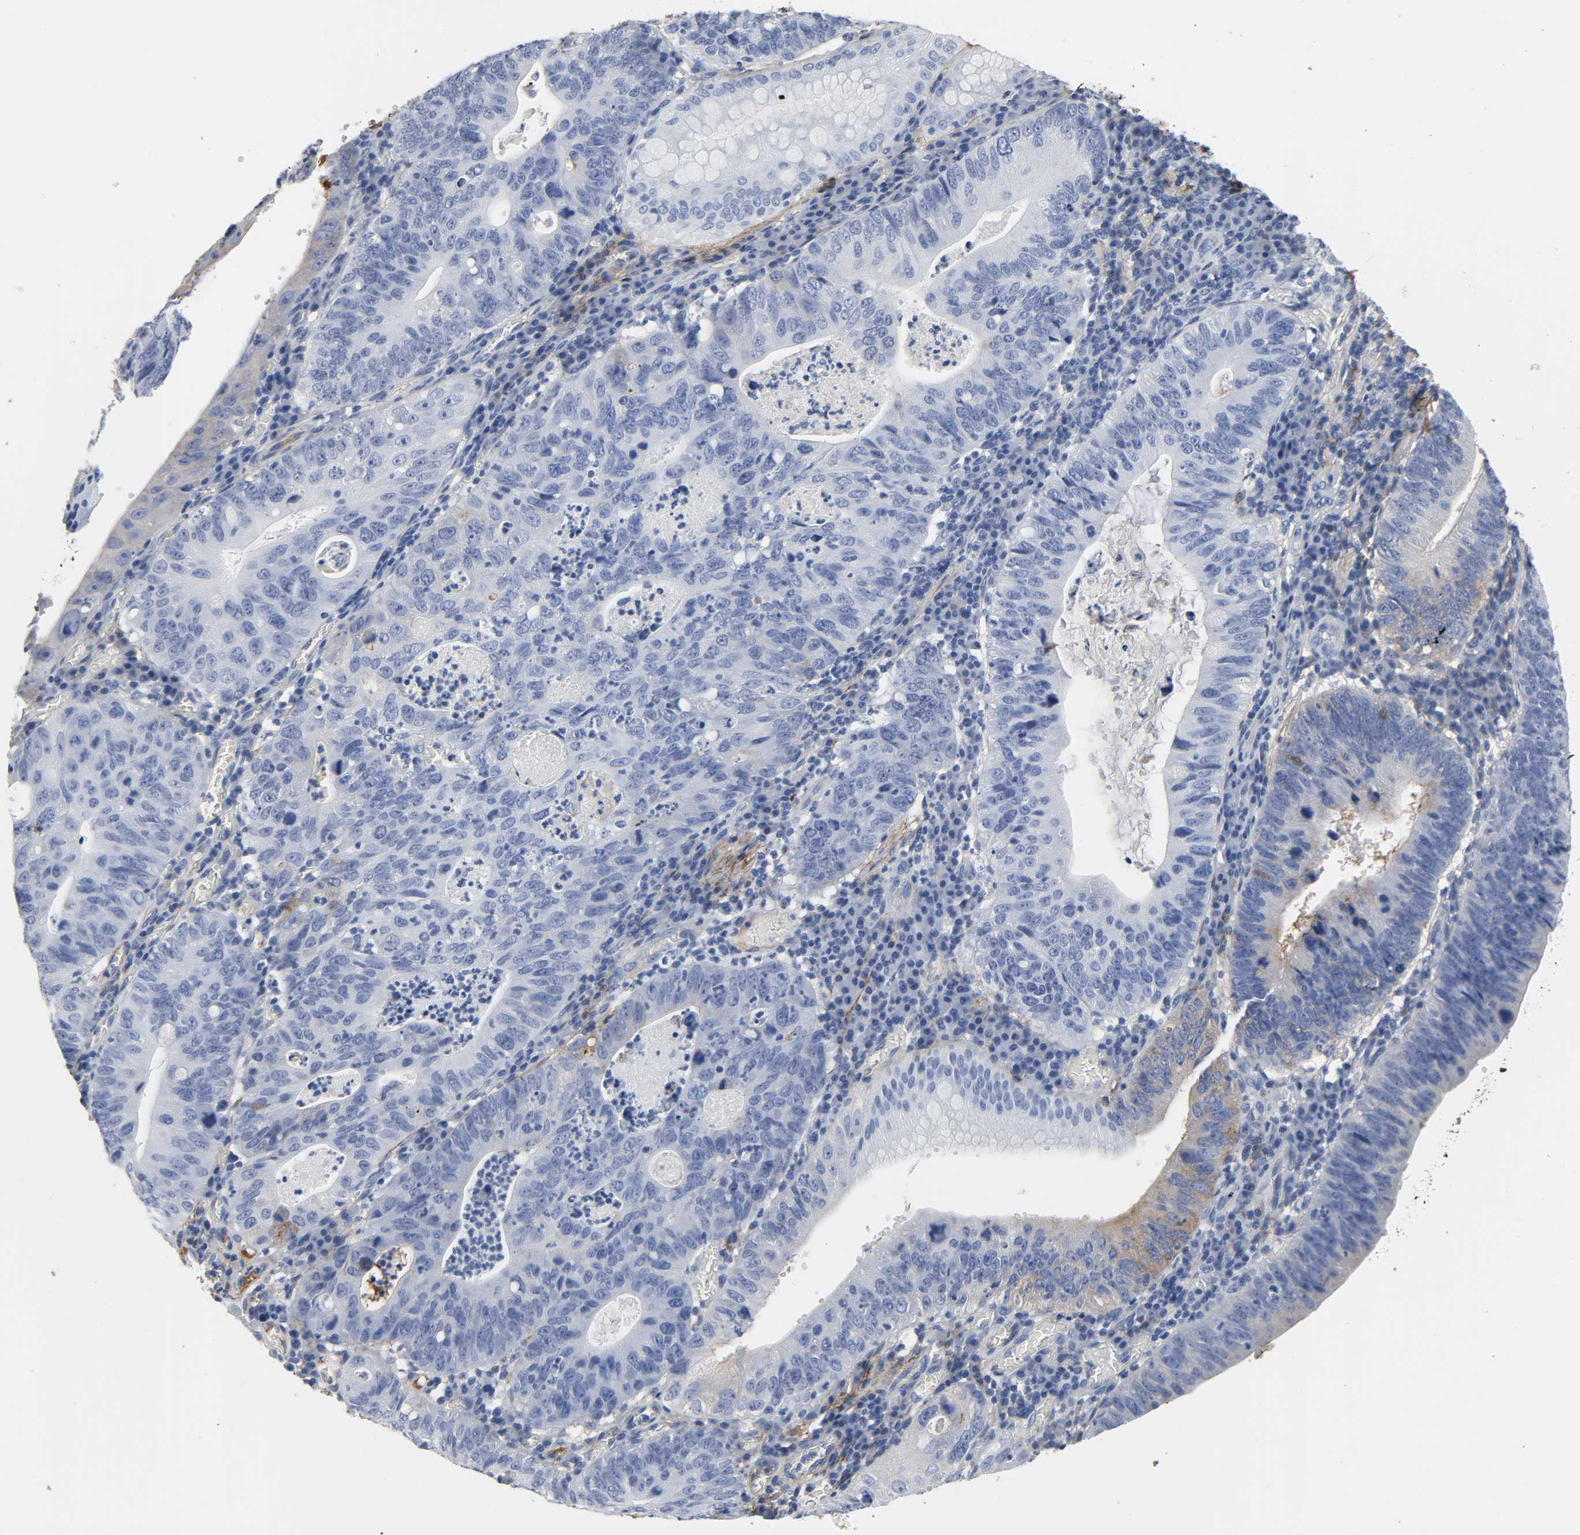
{"staining": {"intensity": "negative", "quantity": "none", "location": "none"}, "tissue": "stomach cancer", "cell_type": "Tumor cells", "image_type": "cancer", "snomed": [{"axis": "morphology", "description": "Adenocarcinoma, NOS"}, {"axis": "topography", "description": "Stomach"}], "caption": "There is no significant staining in tumor cells of stomach cancer. (Stains: DAB (3,3'-diaminobenzidine) immunohistochemistry (IHC) with hematoxylin counter stain, Microscopy: brightfield microscopy at high magnification).", "gene": "FBLN1", "patient": {"sex": "male", "age": 59}}